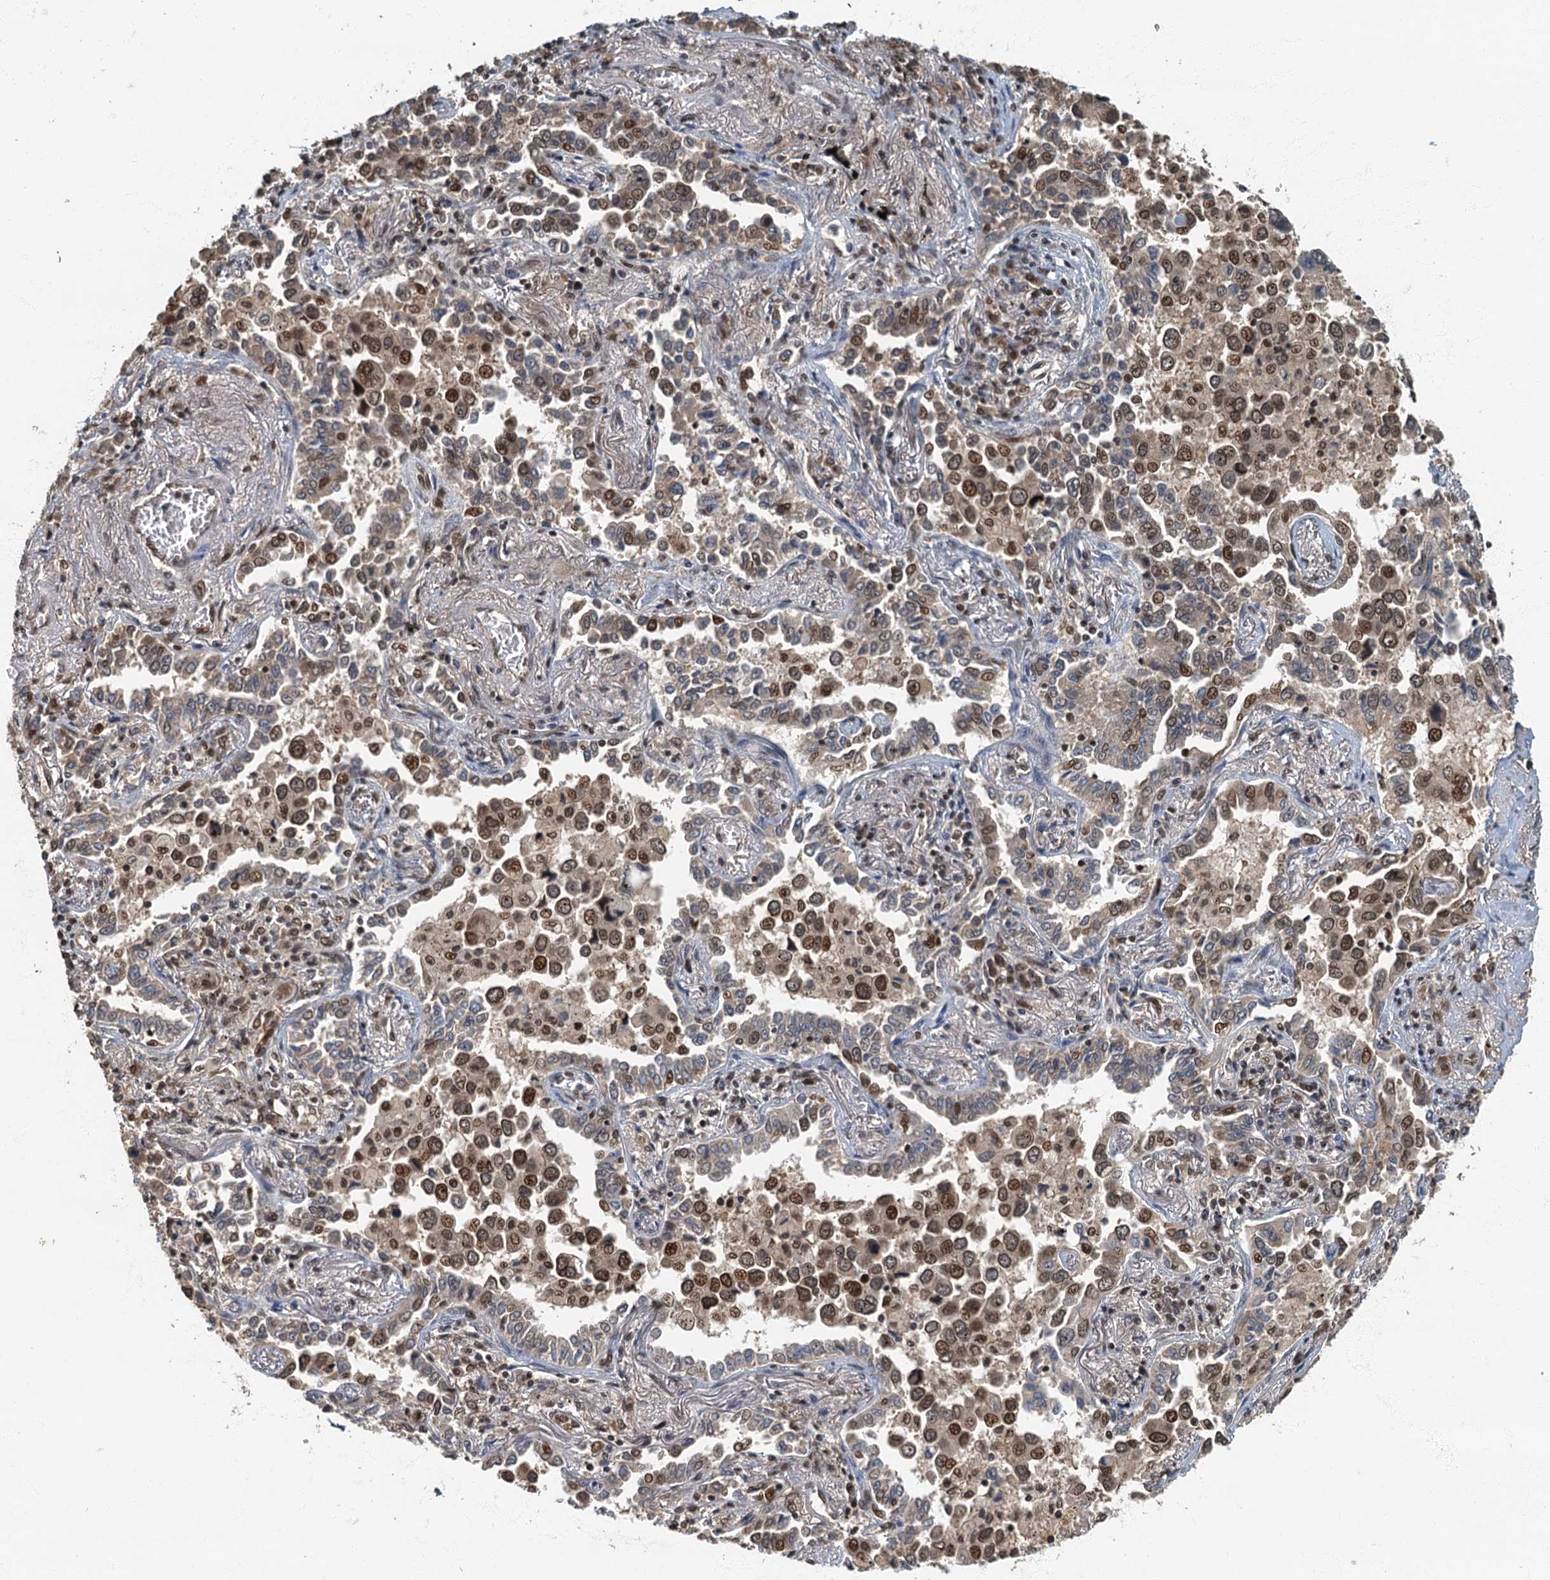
{"staining": {"intensity": "moderate", "quantity": "<25%", "location": "nuclear"}, "tissue": "lung cancer", "cell_type": "Tumor cells", "image_type": "cancer", "snomed": [{"axis": "morphology", "description": "Adenocarcinoma, NOS"}, {"axis": "topography", "description": "Lung"}], "caption": "The immunohistochemical stain shows moderate nuclear positivity in tumor cells of adenocarcinoma (lung) tissue.", "gene": "CKAP2L", "patient": {"sex": "male", "age": 67}}